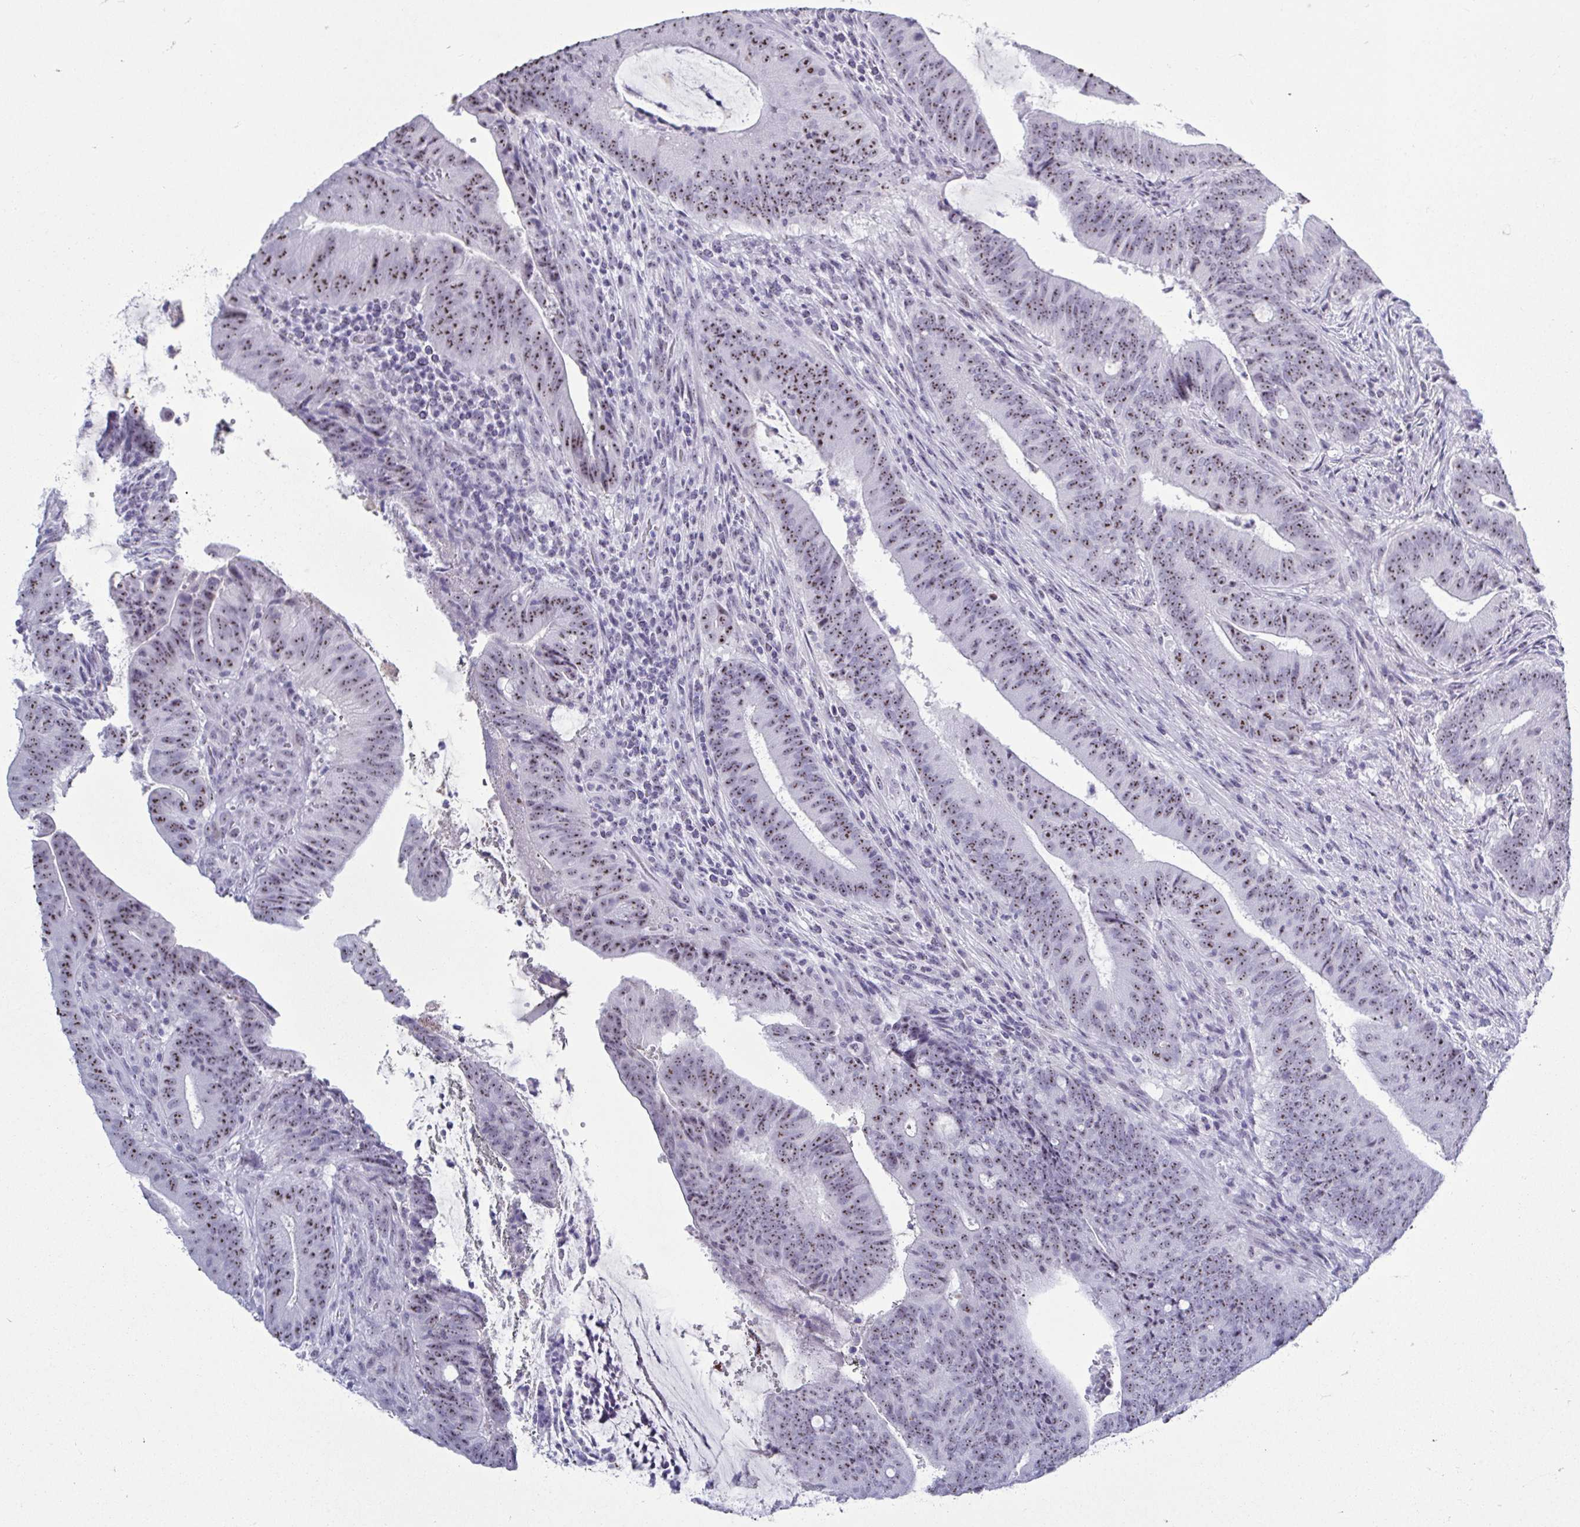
{"staining": {"intensity": "moderate", "quantity": ">75%", "location": "nuclear"}, "tissue": "colorectal cancer", "cell_type": "Tumor cells", "image_type": "cancer", "snomed": [{"axis": "morphology", "description": "Adenocarcinoma, NOS"}, {"axis": "topography", "description": "Colon"}], "caption": "IHC histopathology image of neoplastic tissue: colorectal cancer stained using immunohistochemistry exhibits medium levels of moderate protein expression localized specifically in the nuclear of tumor cells, appearing as a nuclear brown color.", "gene": "BZW1", "patient": {"sex": "female", "age": 43}}